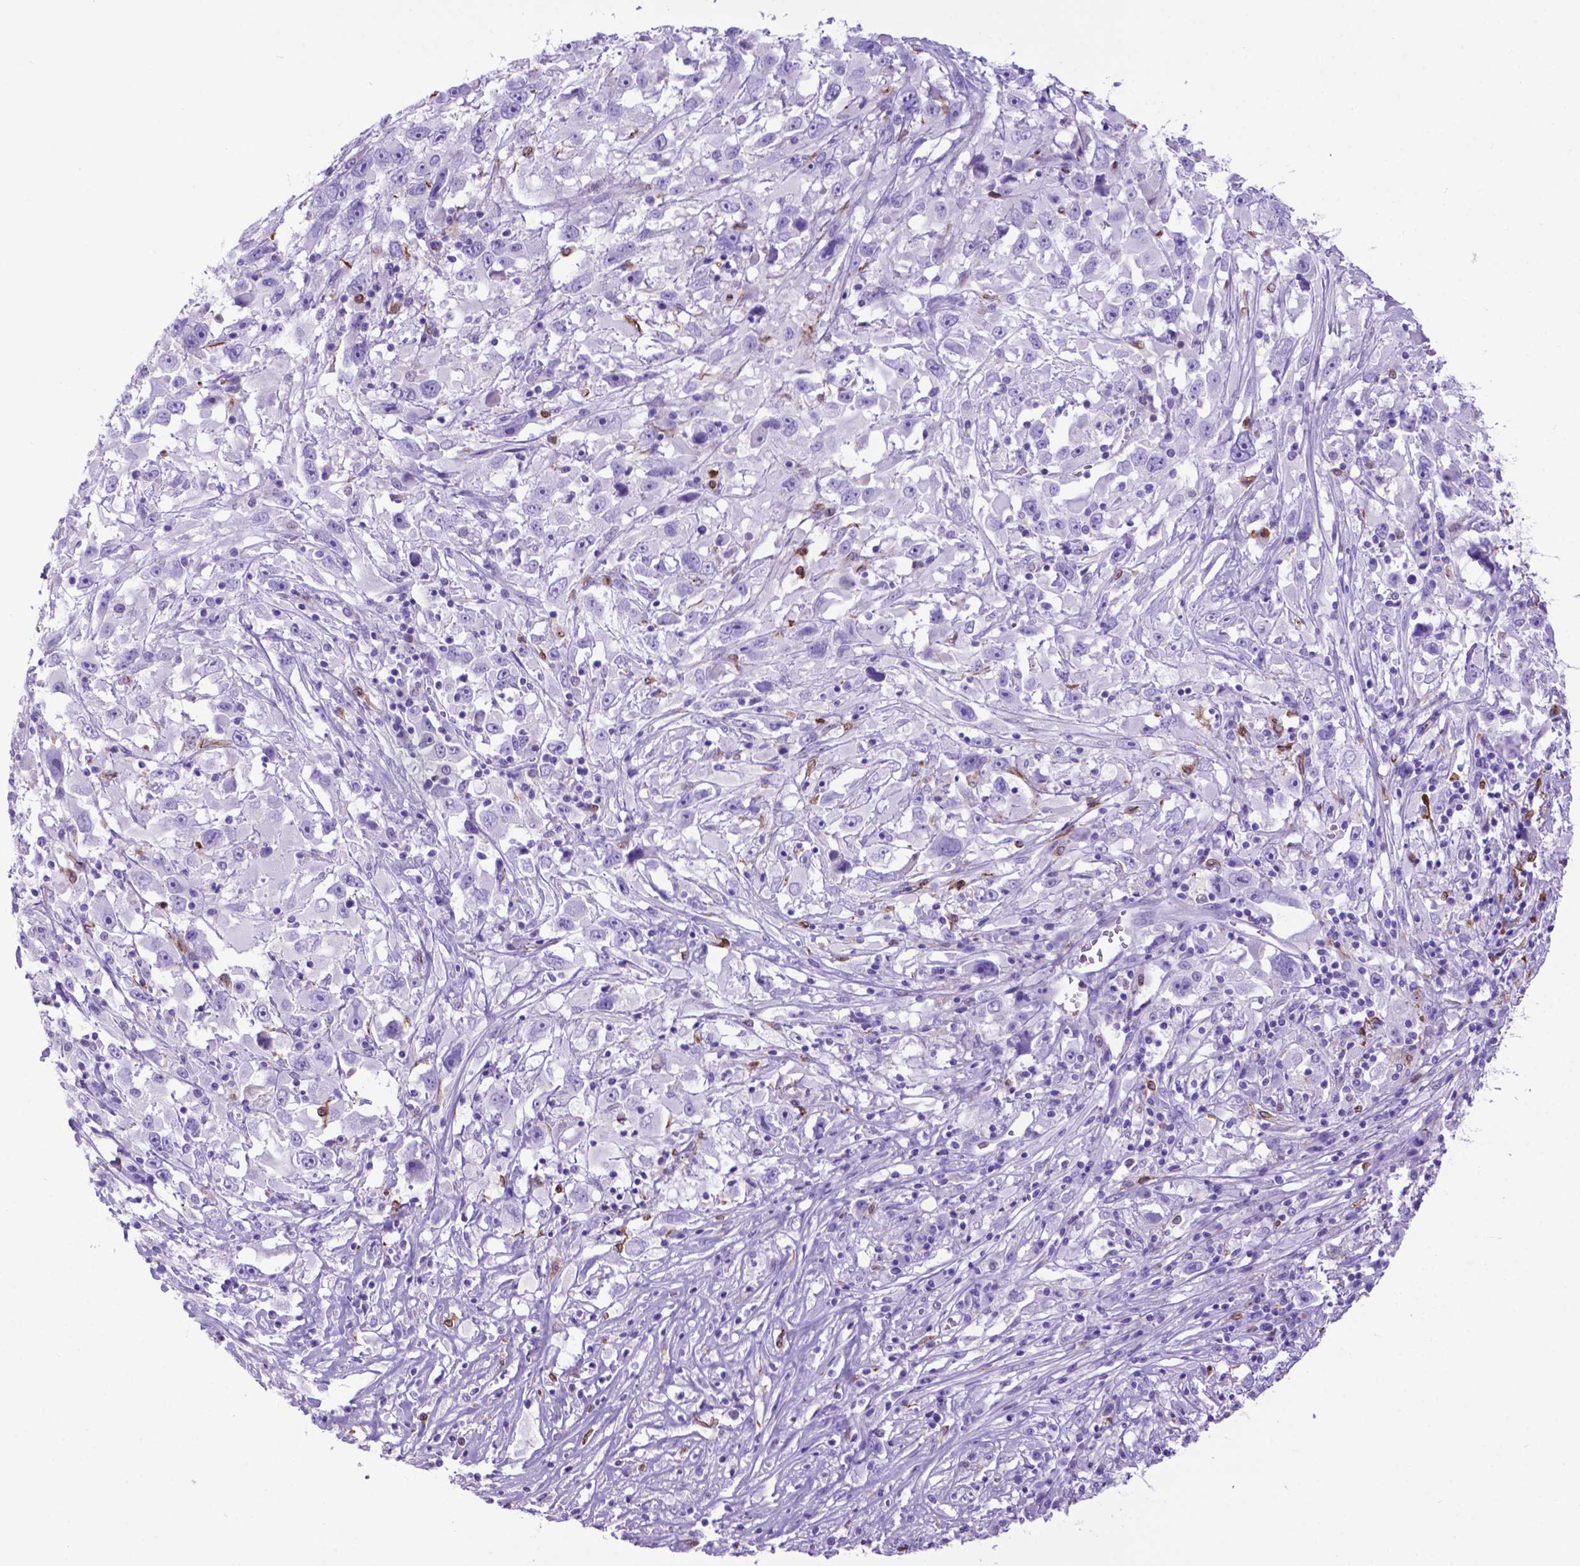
{"staining": {"intensity": "negative", "quantity": "none", "location": "none"}, "tissue": "melanoma", "cell_type": "Tumor cells", "image_type": "cancer", "snomed": [{"axis": "morphology", "description": "Malignant melanoma, Metastatic site"}, {"axis": "topography", "description": "Soft tissue"}], "caption": "Immunohistochemistry (IHC) of melanoma demonstrates no staining in tumor cells.", "gene": "LZTR1", "patient": {"sex": "male", "age": 50}}